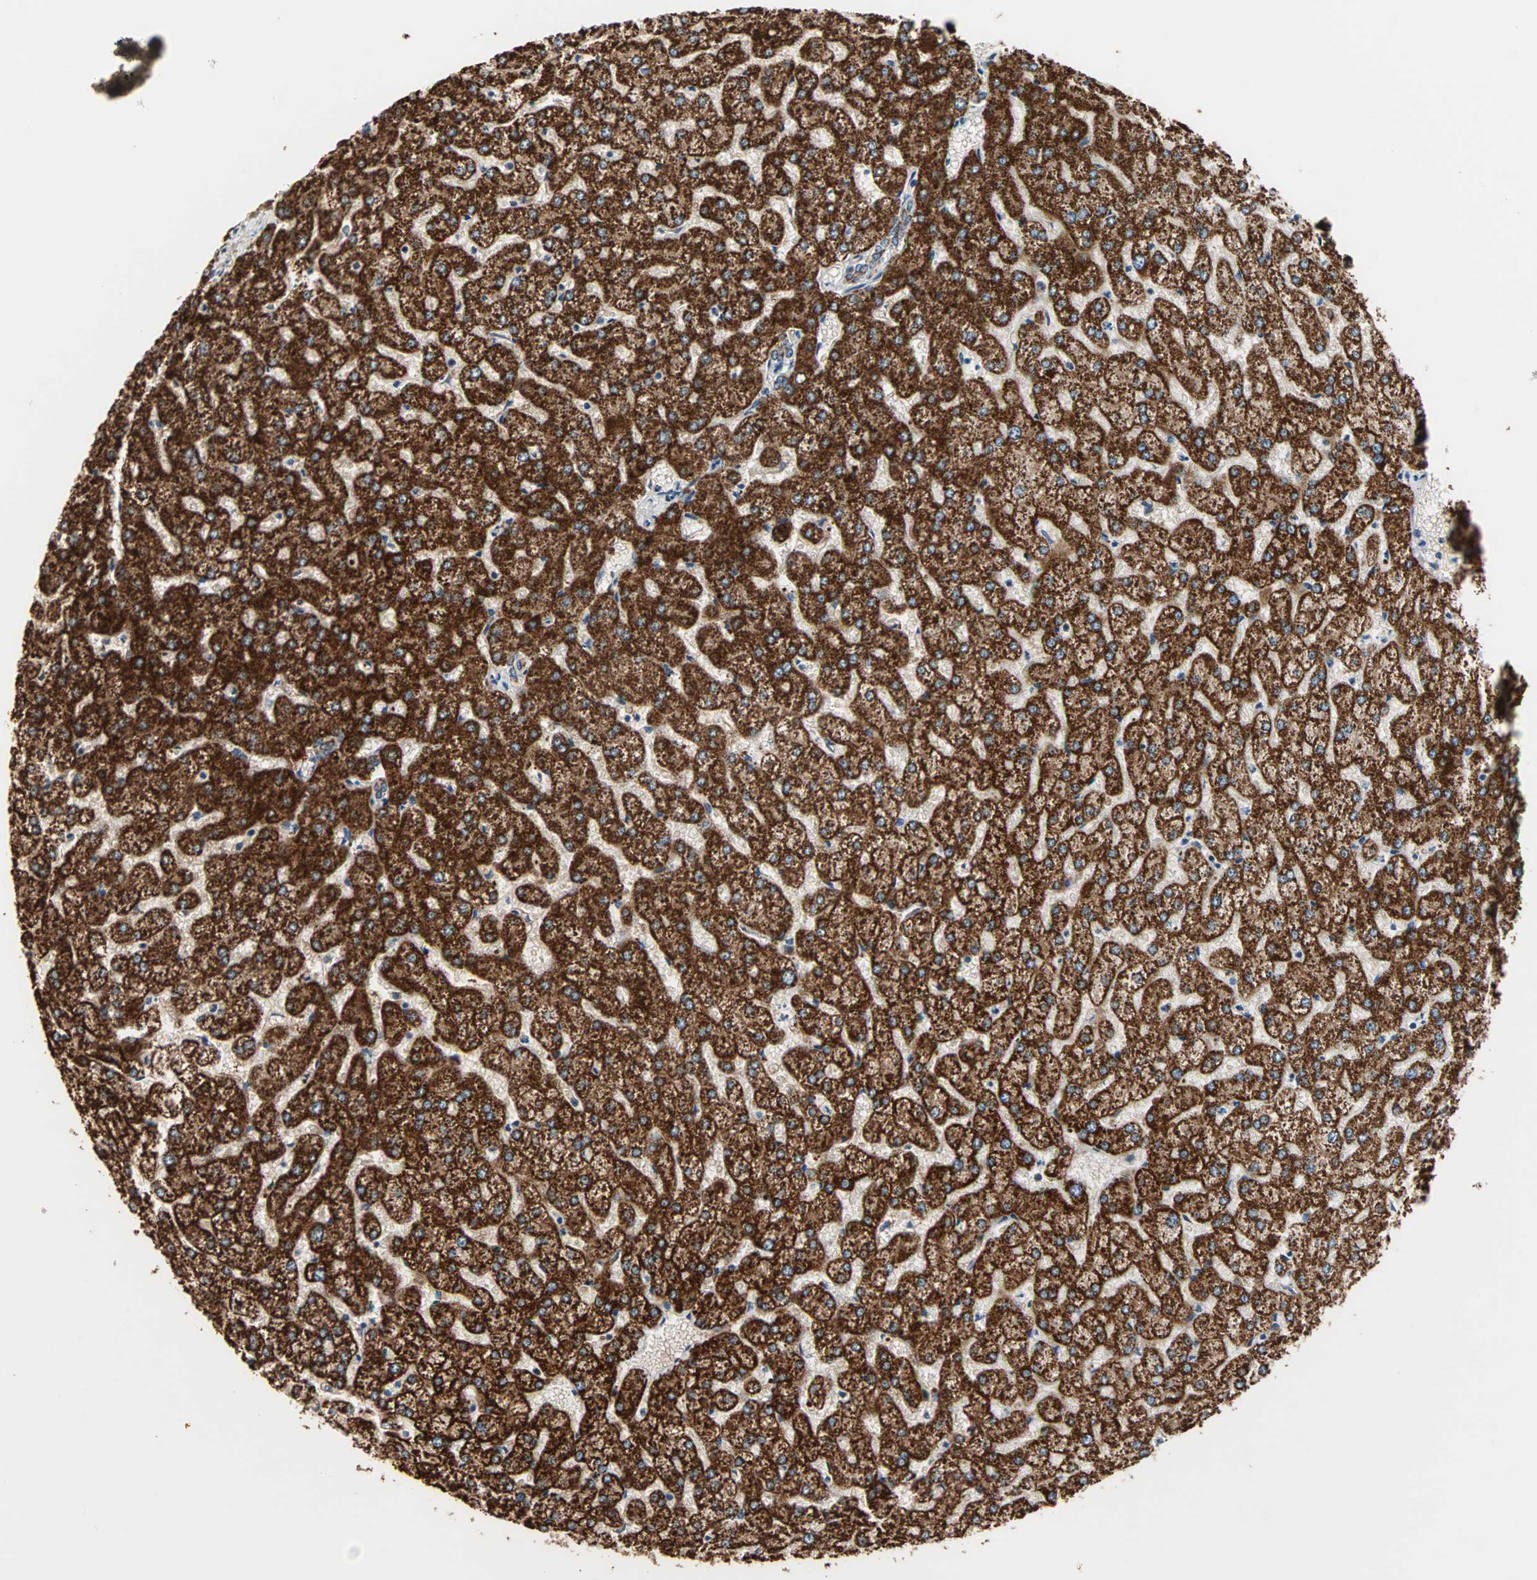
{"staining": {"intensity": "strong", "quantity": ">75%", "location": "cytoplasmic/membranous"}, "tissue": "liver", "cell_type": "Cholangiocytes", "image_type": "normal", "snomed": [{"axis": "morphology", "description": "Normal tissue, NOS"}, {"axis": "topography", "description": "Liver"}], "caption": "Liver stained for a protein exhibits strong cytoplasmic/membranous positivity in cholangiocytes. The protein of interest is shown in brown color, while the nuclei are stained blue.", "gene": "TST", "patient": {"sex": "female", "age": 32}}